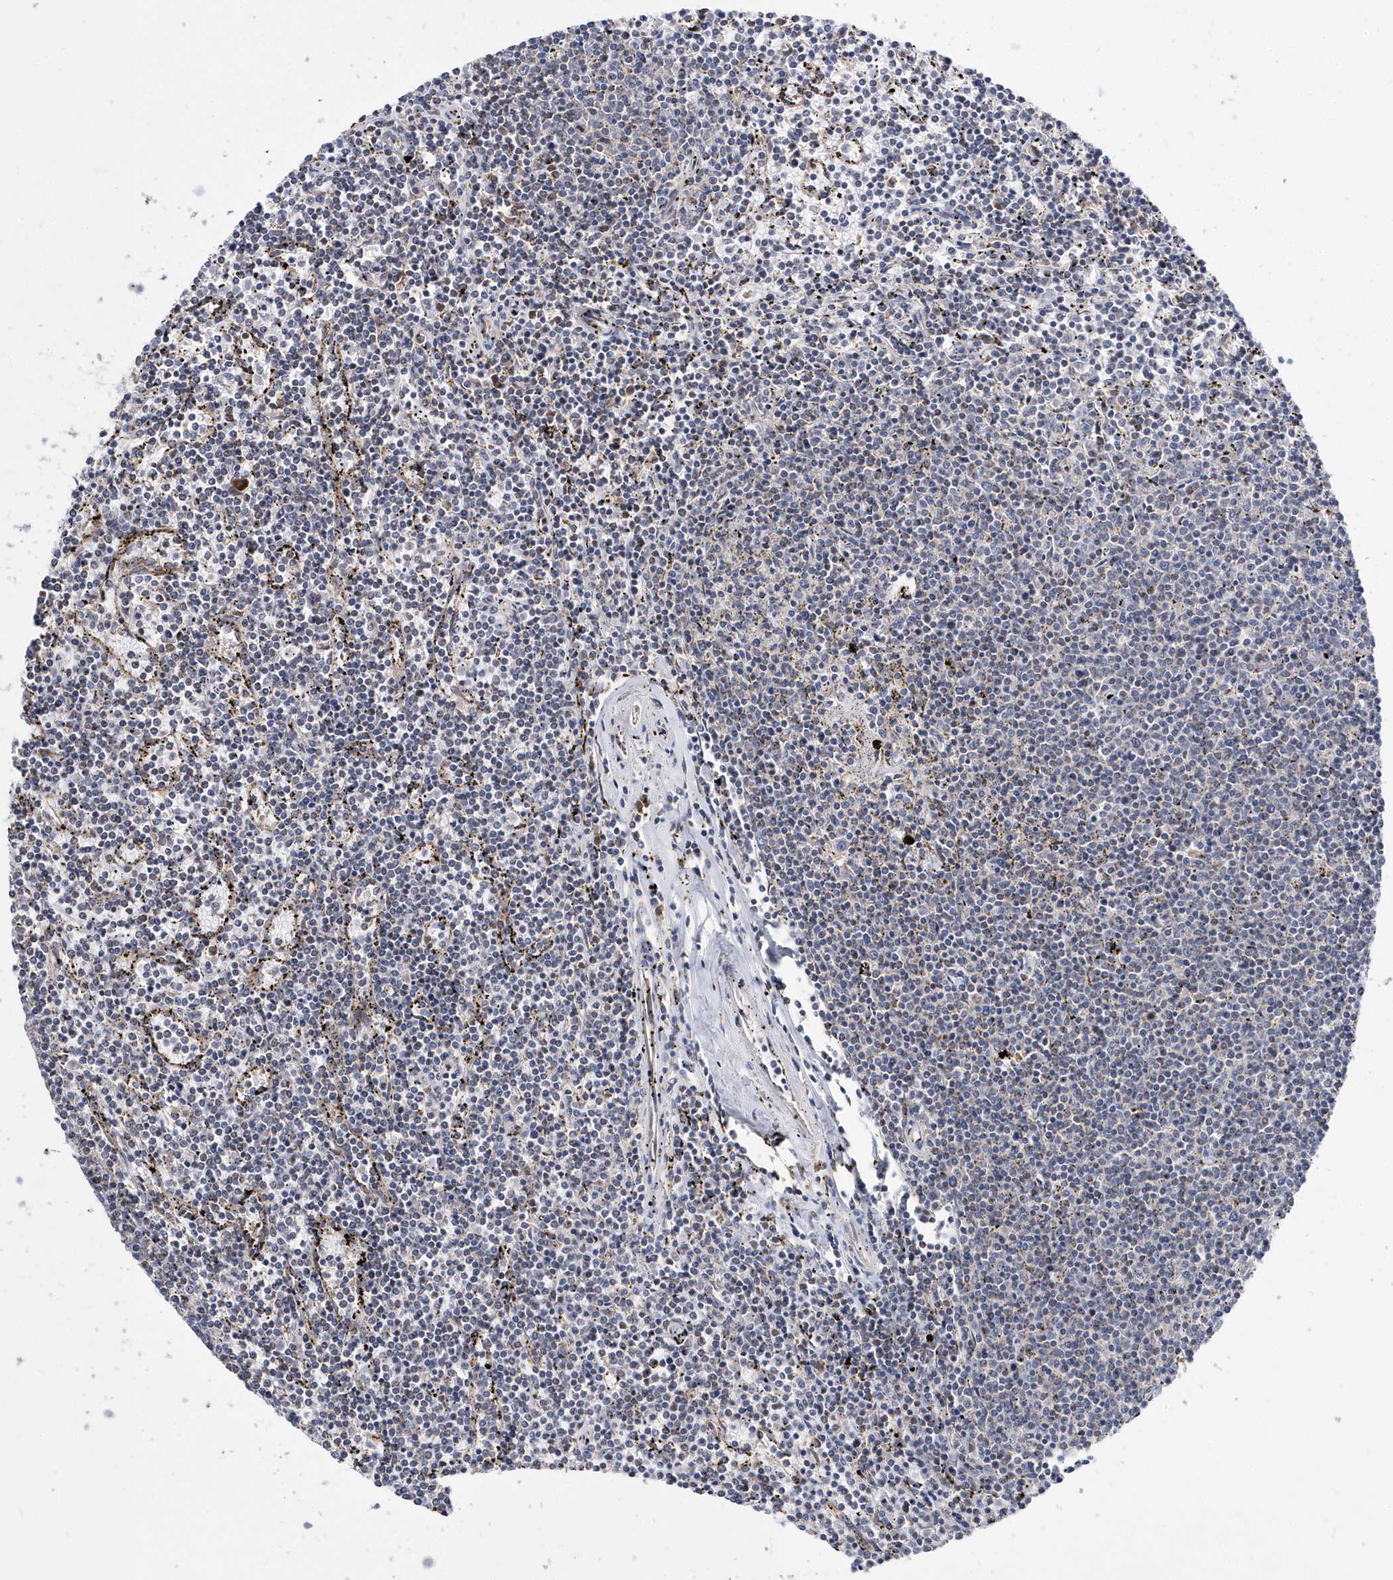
{"staining": {"intensity": "negative", "quantity": "none", "location": "none"}, "tissue": "lymphoma", "cell_type": "Tumor cells", "image_type": "cancer", "snomed": [{"axis": "morphology", "description": "Malignant lymphoma, non-Hodgkin's type, Low grade"}, {"axis": "topography", "description": "Spleen"}], "caption": "This is a image of immunohistochemistry (IHC) staining of lymphoma, which shows no expression in tumor cells. Brightfield microscopy of immunohistochemistry (IHC) stained with DAB (3,3'-diaminobenzidine) (brown) and hematoxylin (blue), captured at high magnification.", "gene": "SPATA5", "patient": {"sex": "female", "age": 50}}